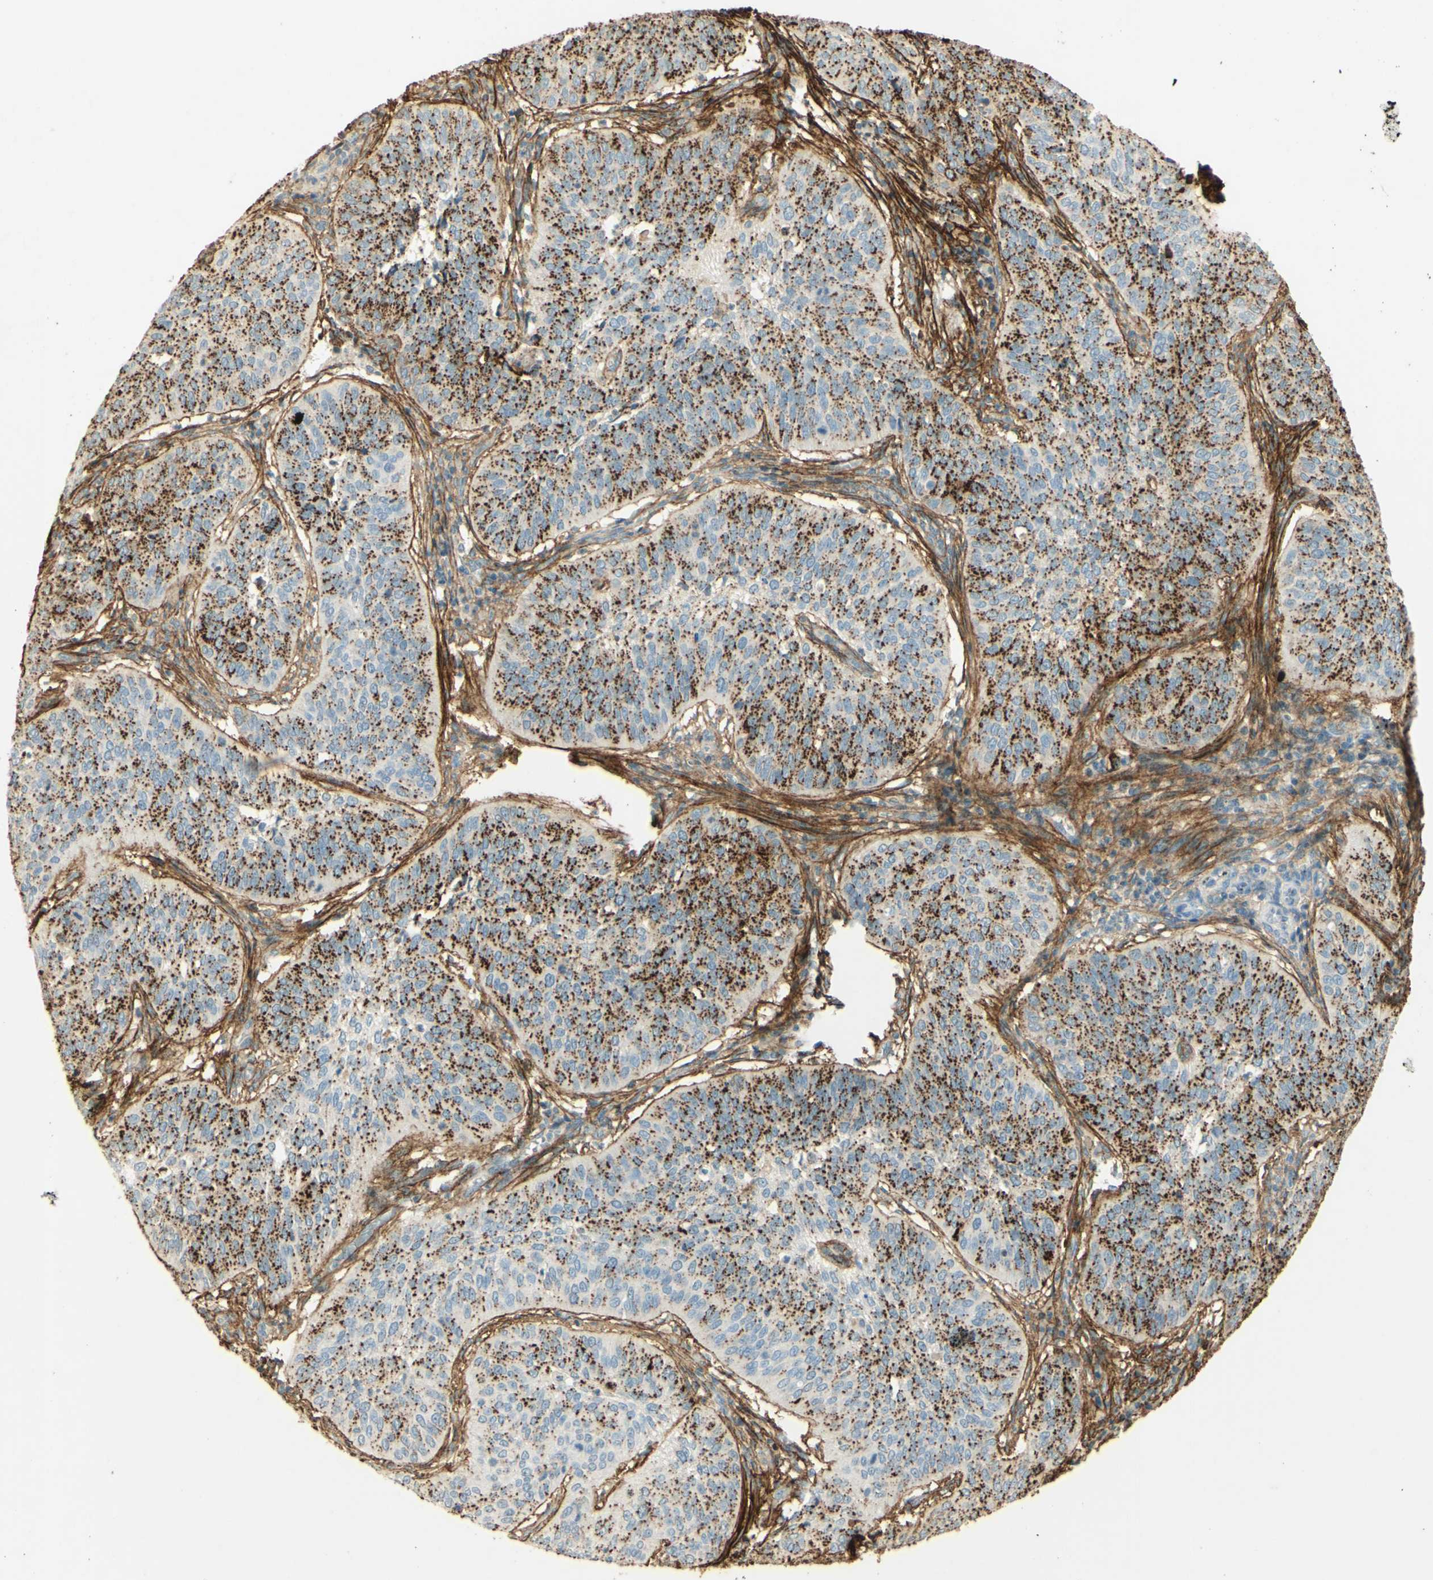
{"staining": {"intensity": "strong", "quantity": ">75%", "location": "cytoplasmic/membranous"}, "tissue": "cervical cancer", "cell_type": "Tumor cells", "image_type": "cancer", "snomed": [{"axis": "morphology", "description": "Normal tissue, NOS"}, {"axis": "morphology", "description": "Squamous cell carcinoma, NOS"}, {"axis": "topography", "description": "Cervix"}], "caption": "Immunohistochemical staining of cervical cancer exhibits high levels of strong cytoplasmic/membranous protein expression in about >75% of tumor cells.", "gene": "TNN", "patient": {"sex": "female", "age": 39}}